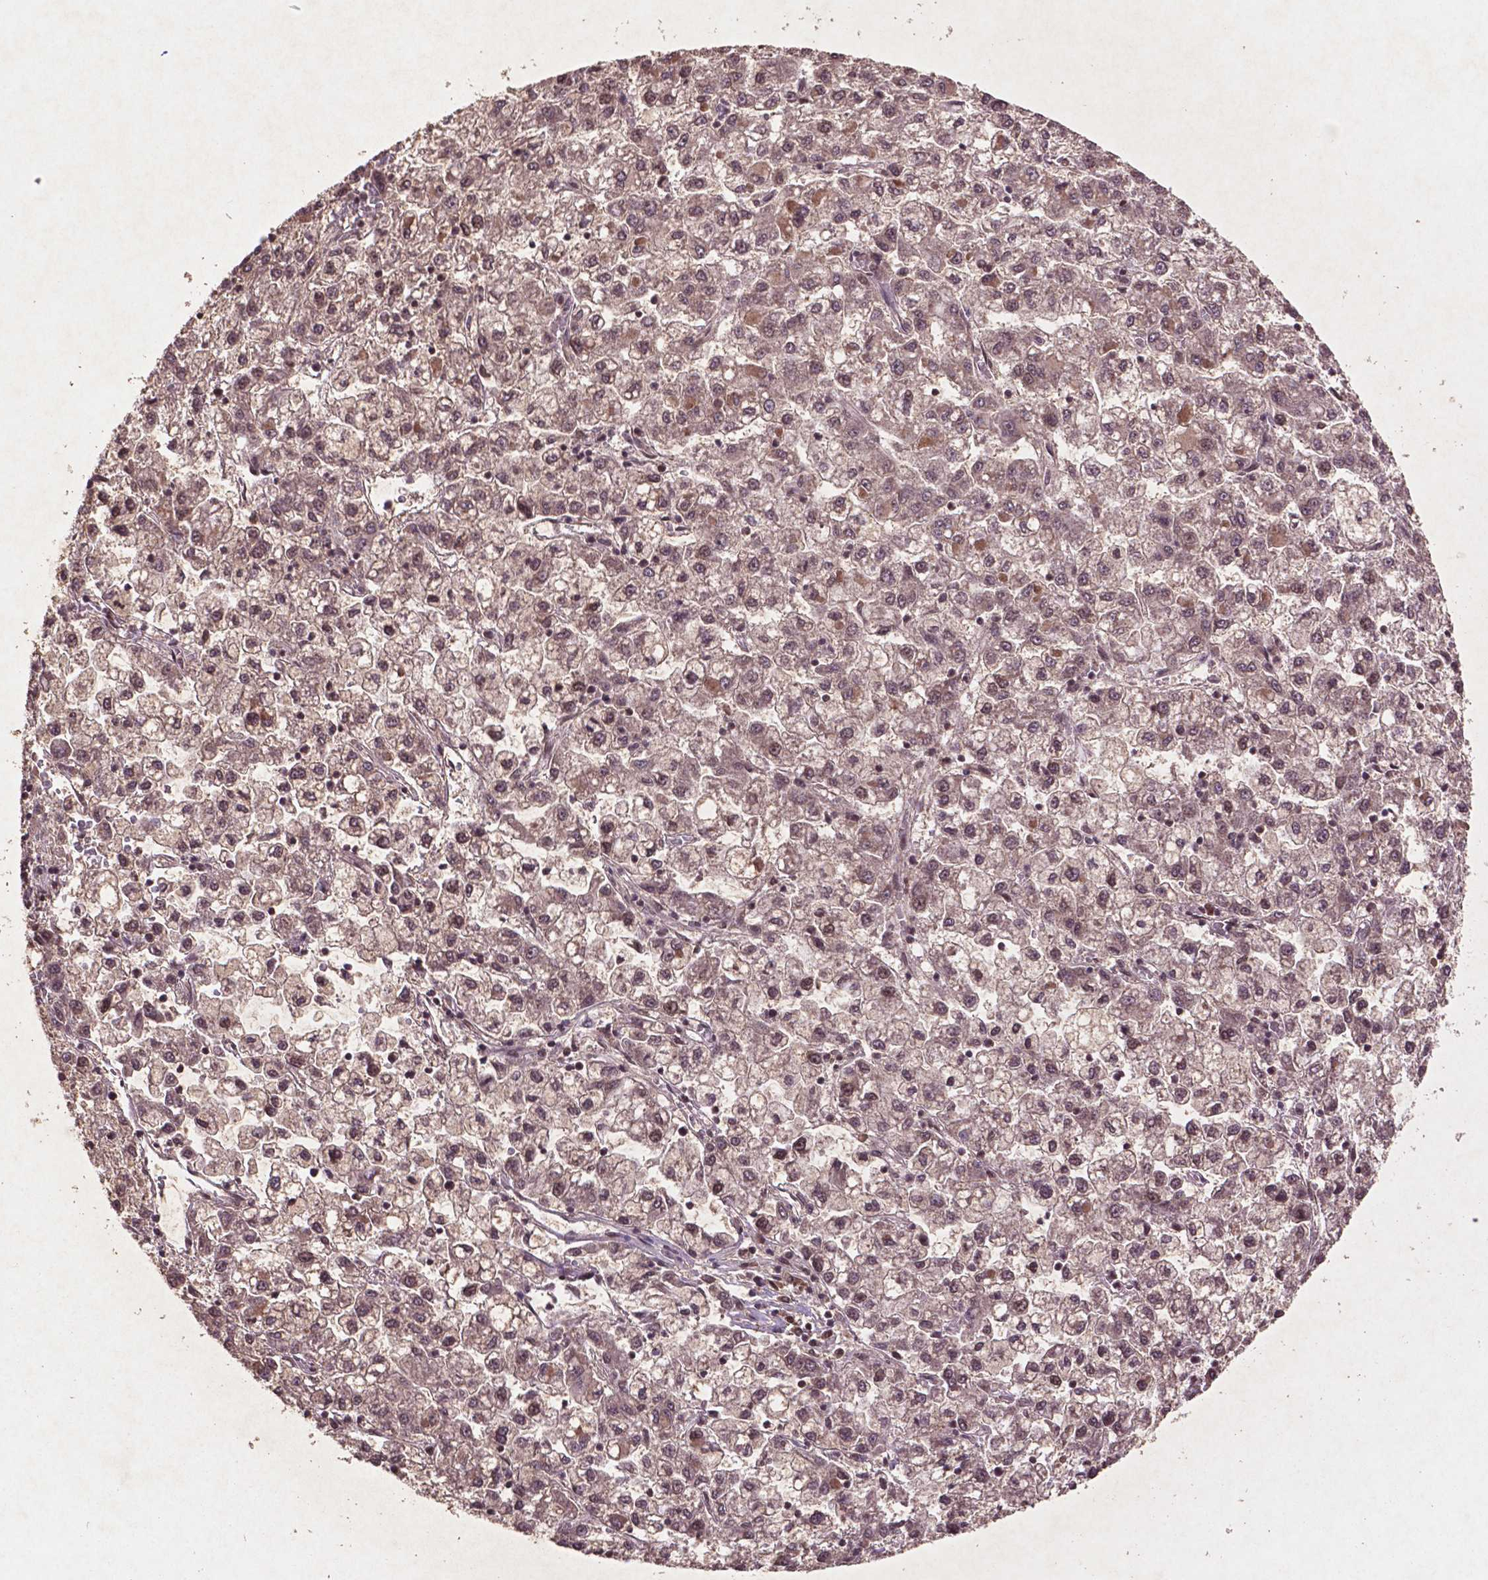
{"staining": {"intensity": "weak", "quantity": "25%-75%", "location": "cytoplasmic/membranous,nuclear"}, "tissue": "liver cancer", "cell_type": "Tumor cells", "image_type": "cancer", "snomed": [{"axis": "morphology", "description": "Carcinoma, Hepatocellular, NOS"}, {"axis": "topography", "description": "Liver"}], "caption": "This image demonstrates liver hepatocellular carcinoma stained with immunohistochemistry to label a protein in brown. The cytoplasmic/membranous and nuclear of tumor cells show weak positivity for the protein. Nuclei are counter-stained blue.", "gene": "GLRX", "patient": {"sex": "male", "age": 40}}